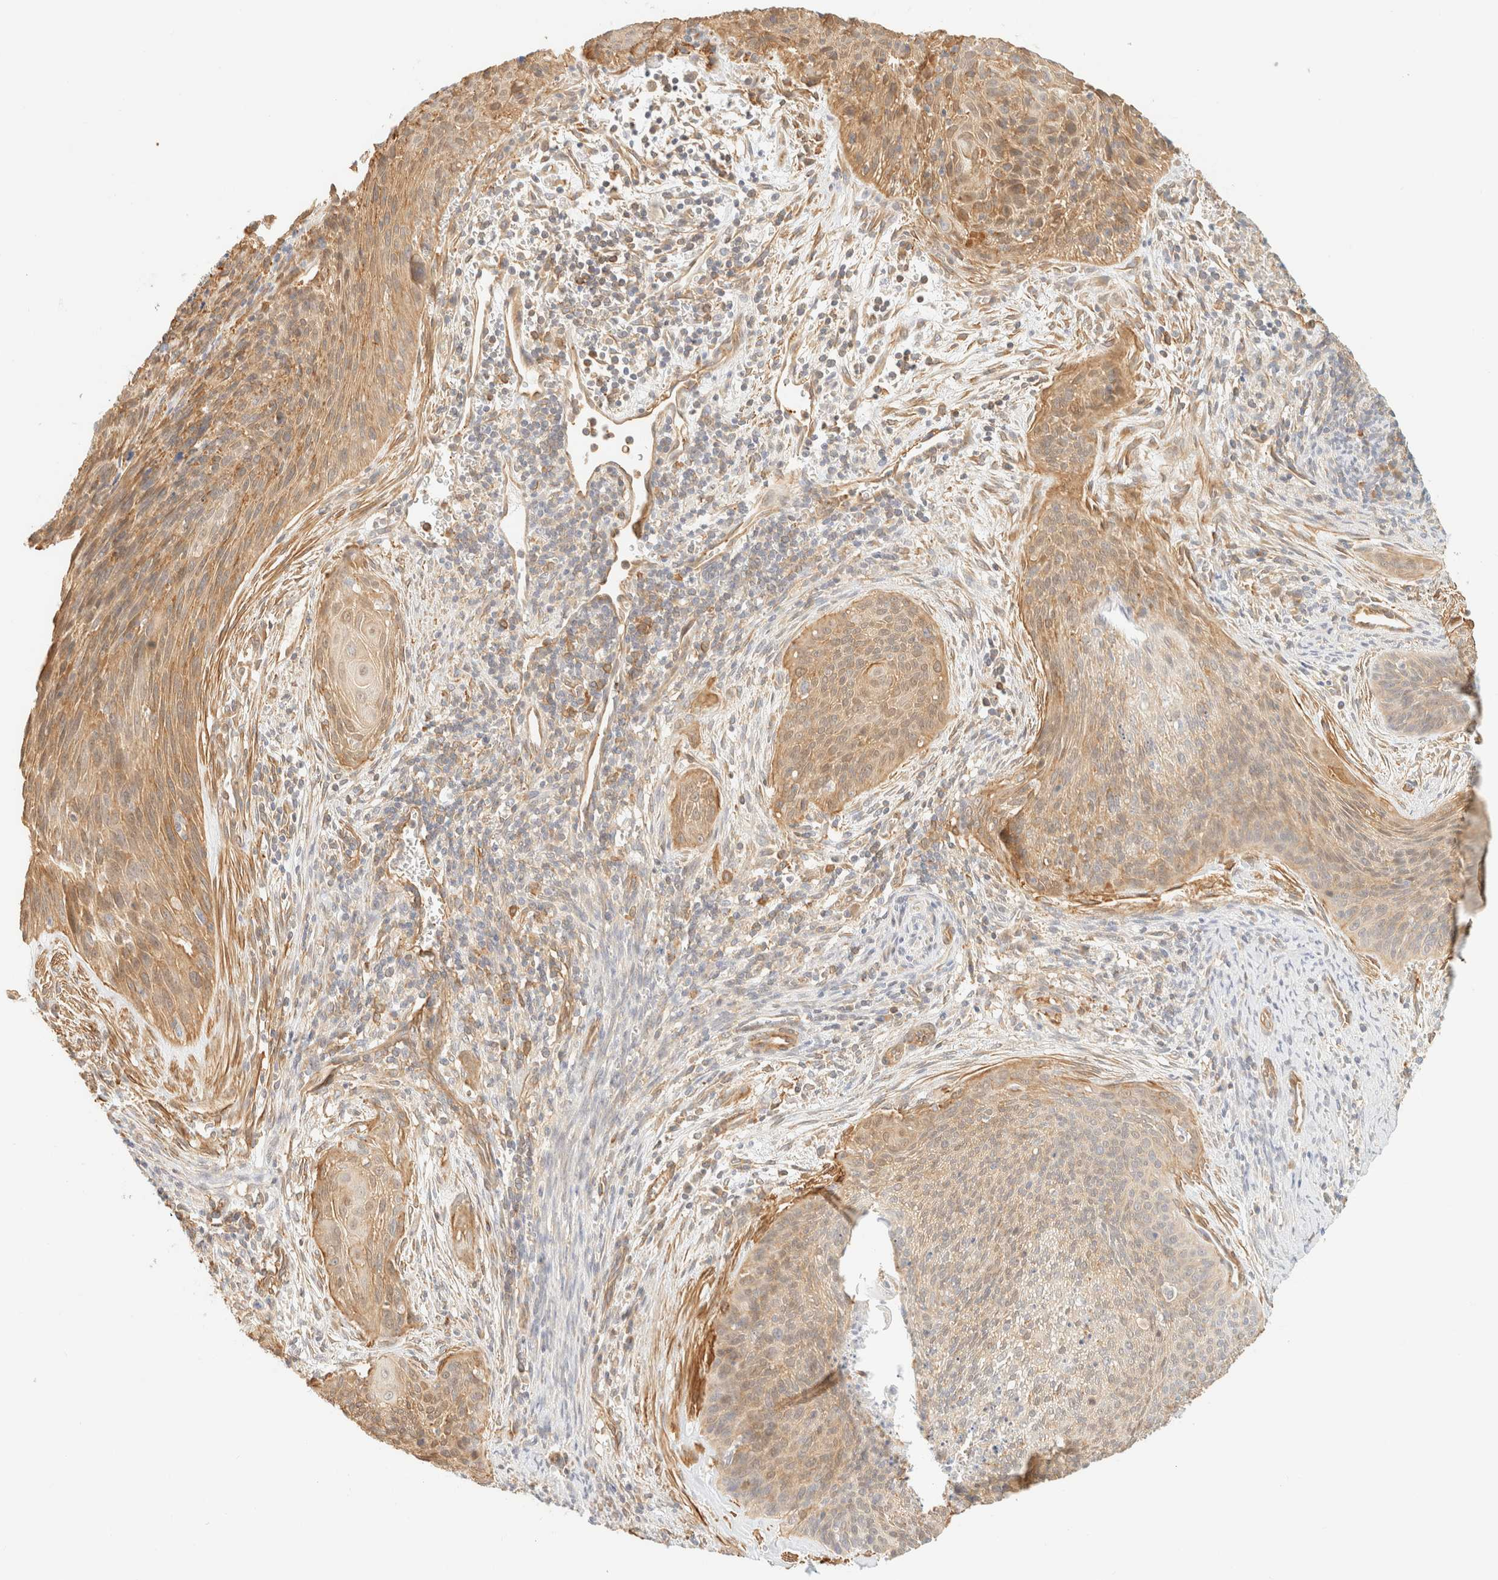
{"staining": {"intensity": "moderate", "quantity": ">75%", "location": "cytoplasmic/membranous"}, "tissue": "cervical cancer", "cell_type": "Tumor cells", "image_type": "cancer", "snomed": [{"axis": "morphology", "description": "Squamous cell carcinoma, NOS"}, {"axis": "topography", "description": "Cervix"}], "caption": "Immunohistochemical staining of human cervical cancer shows moderate cytoplasmic/membranous protein staining in approximately >75% of tumor cells.", "gene": "OTOP2", "patient": {"sex": "female", "age": 55}}